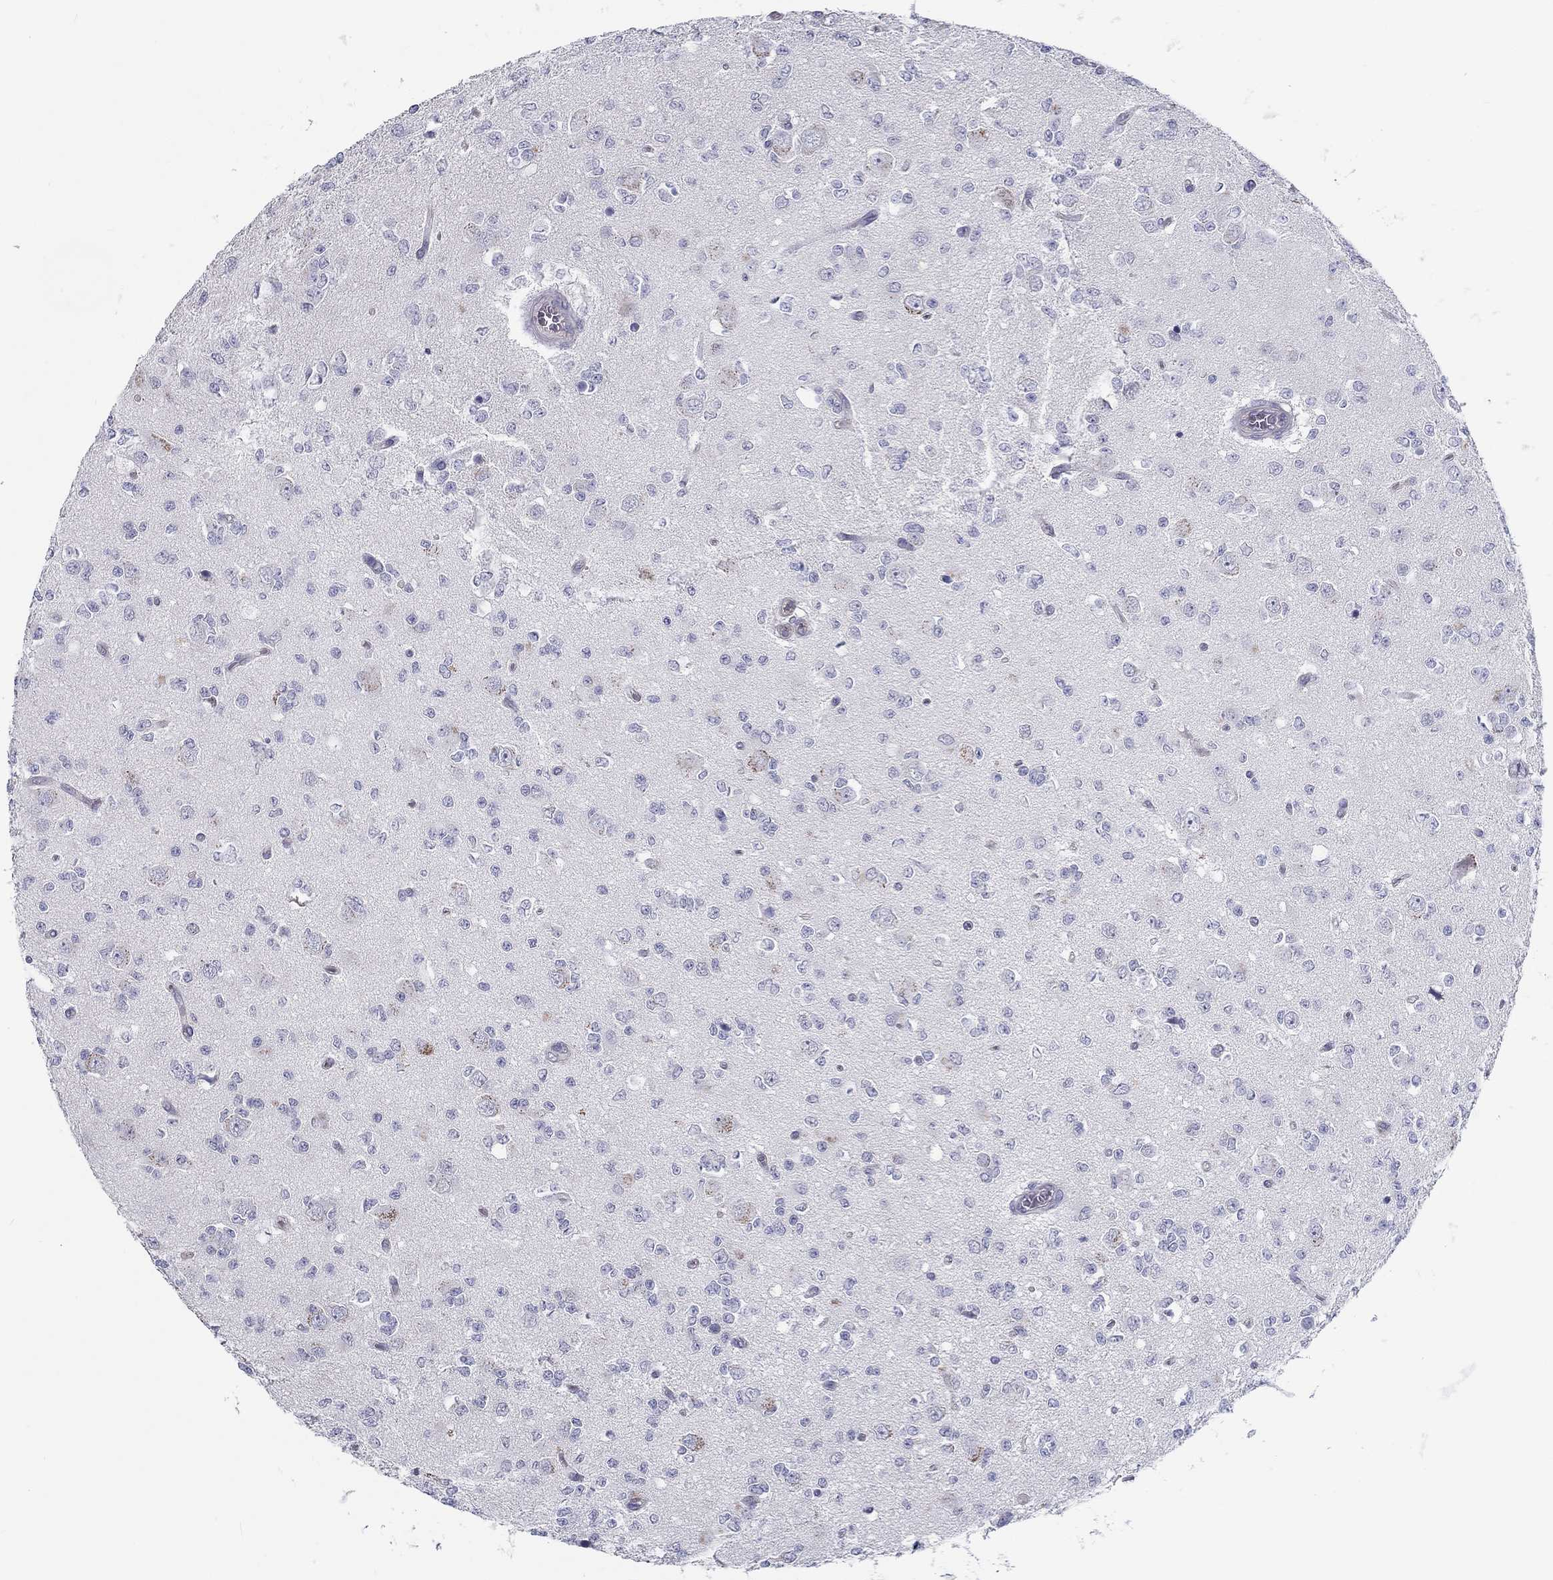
{"staining": {"intensity": "negative", "quantity": "none", "location": "none"}, "tissue": "glioma", "cell_type": "Tumor cells", "image_type": "cancer", "snomed": [{"axis": "morphology", "description": "Glioma, malignant, Low grade"}, {"axis": "topography", "description": "Brain"}], "caption": "IHC photomicrograph of human malignant glioma (low-grade) stained for a protein (brown), which reveals no expression in tumor cells.", "gene": "CRYGD", "patient": {"sex": "female", "age": 45}}